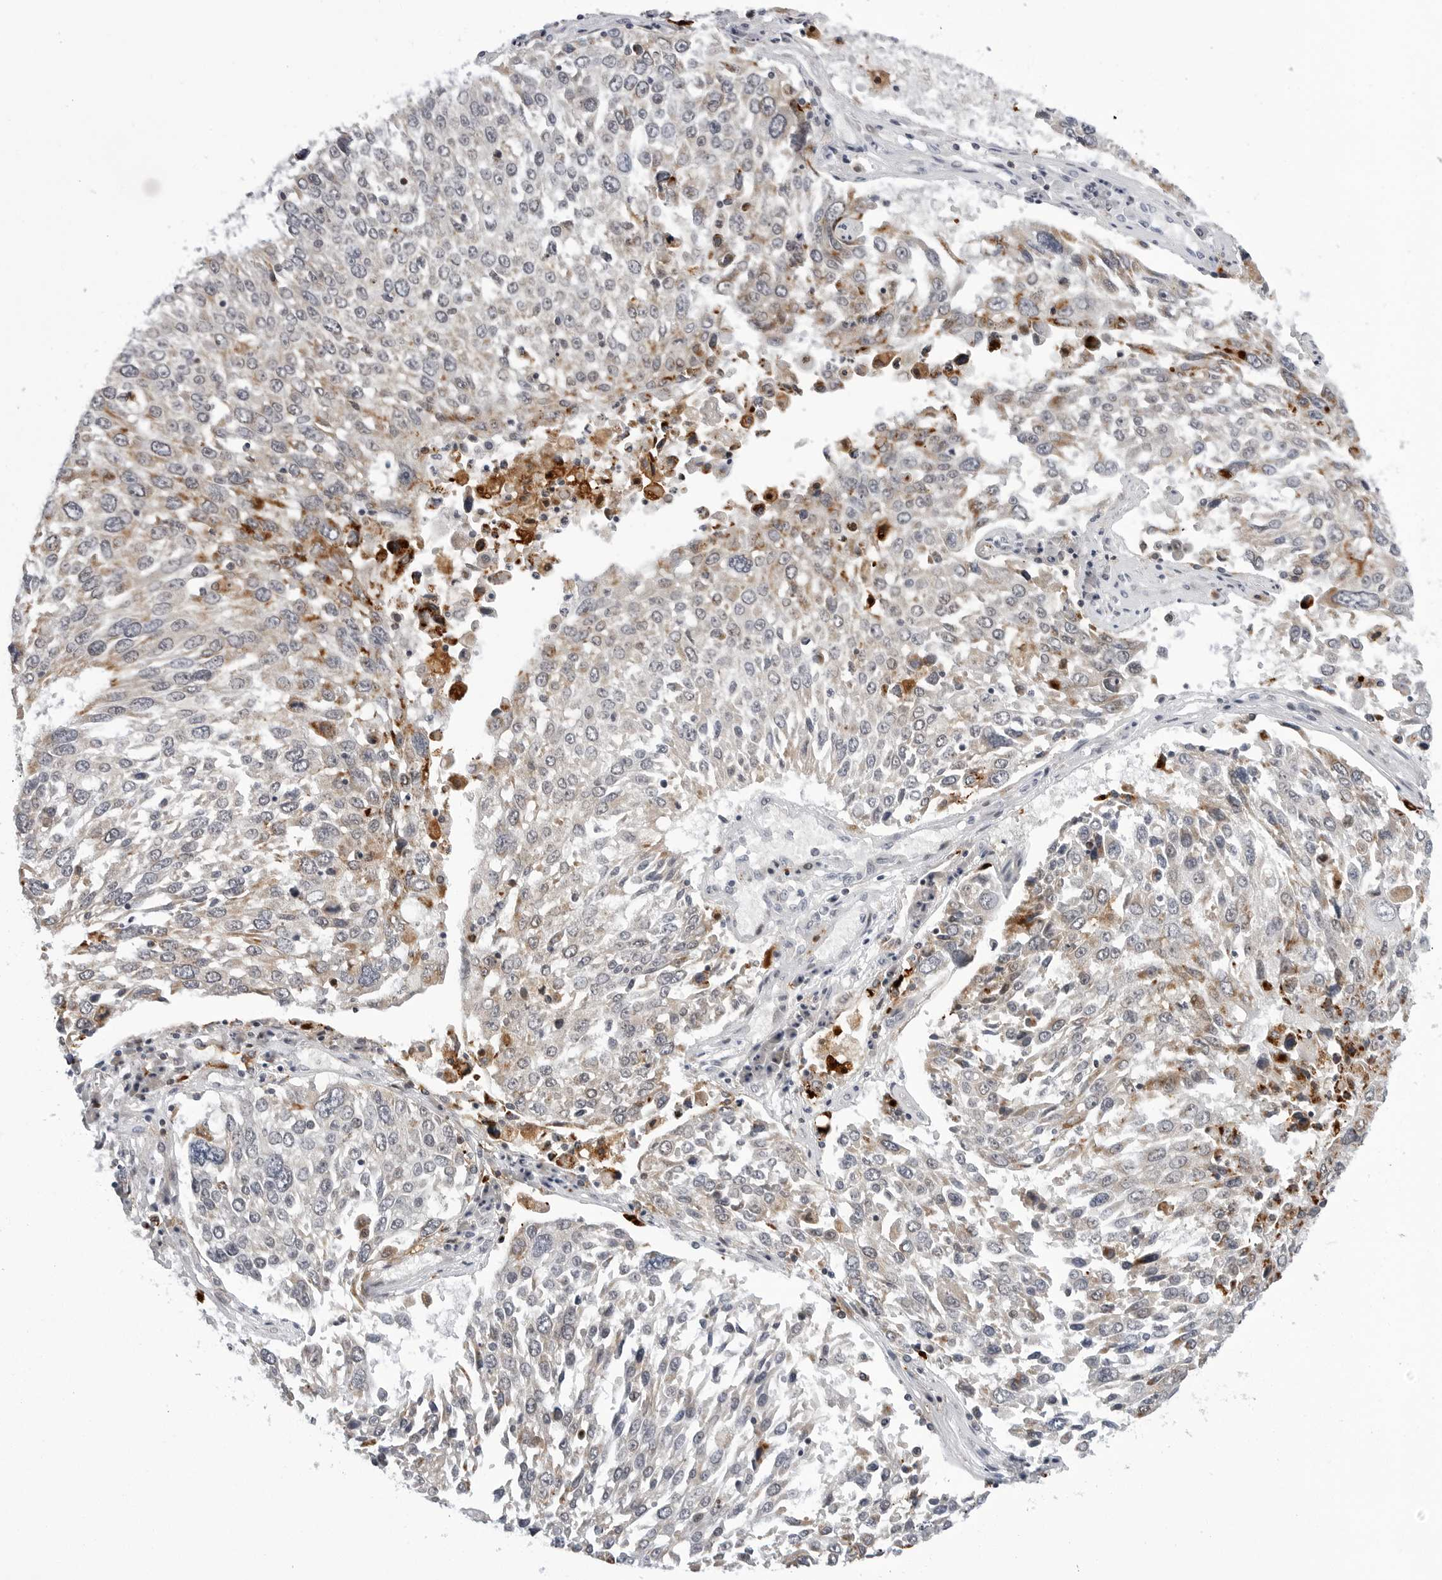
{"staining": {"intensity": "negative", "quantity": "none", "location": "none"}, "tissue": "lung cancer", "cell_type": "Tumor cells", "image_type": "cancer", "snomed": [{"axis": "morphology", "description": "Squamous cell carcinoma, NOS"}, {"axis": "topography", "description": "Lung"}], "caption": "Immunohistochemistry (IHC) of human lung squamous cell carcinoma exhibits no staining in tumor cells.", "gene": "CDK20", "patient": {"sex": "male", "age": 65}}